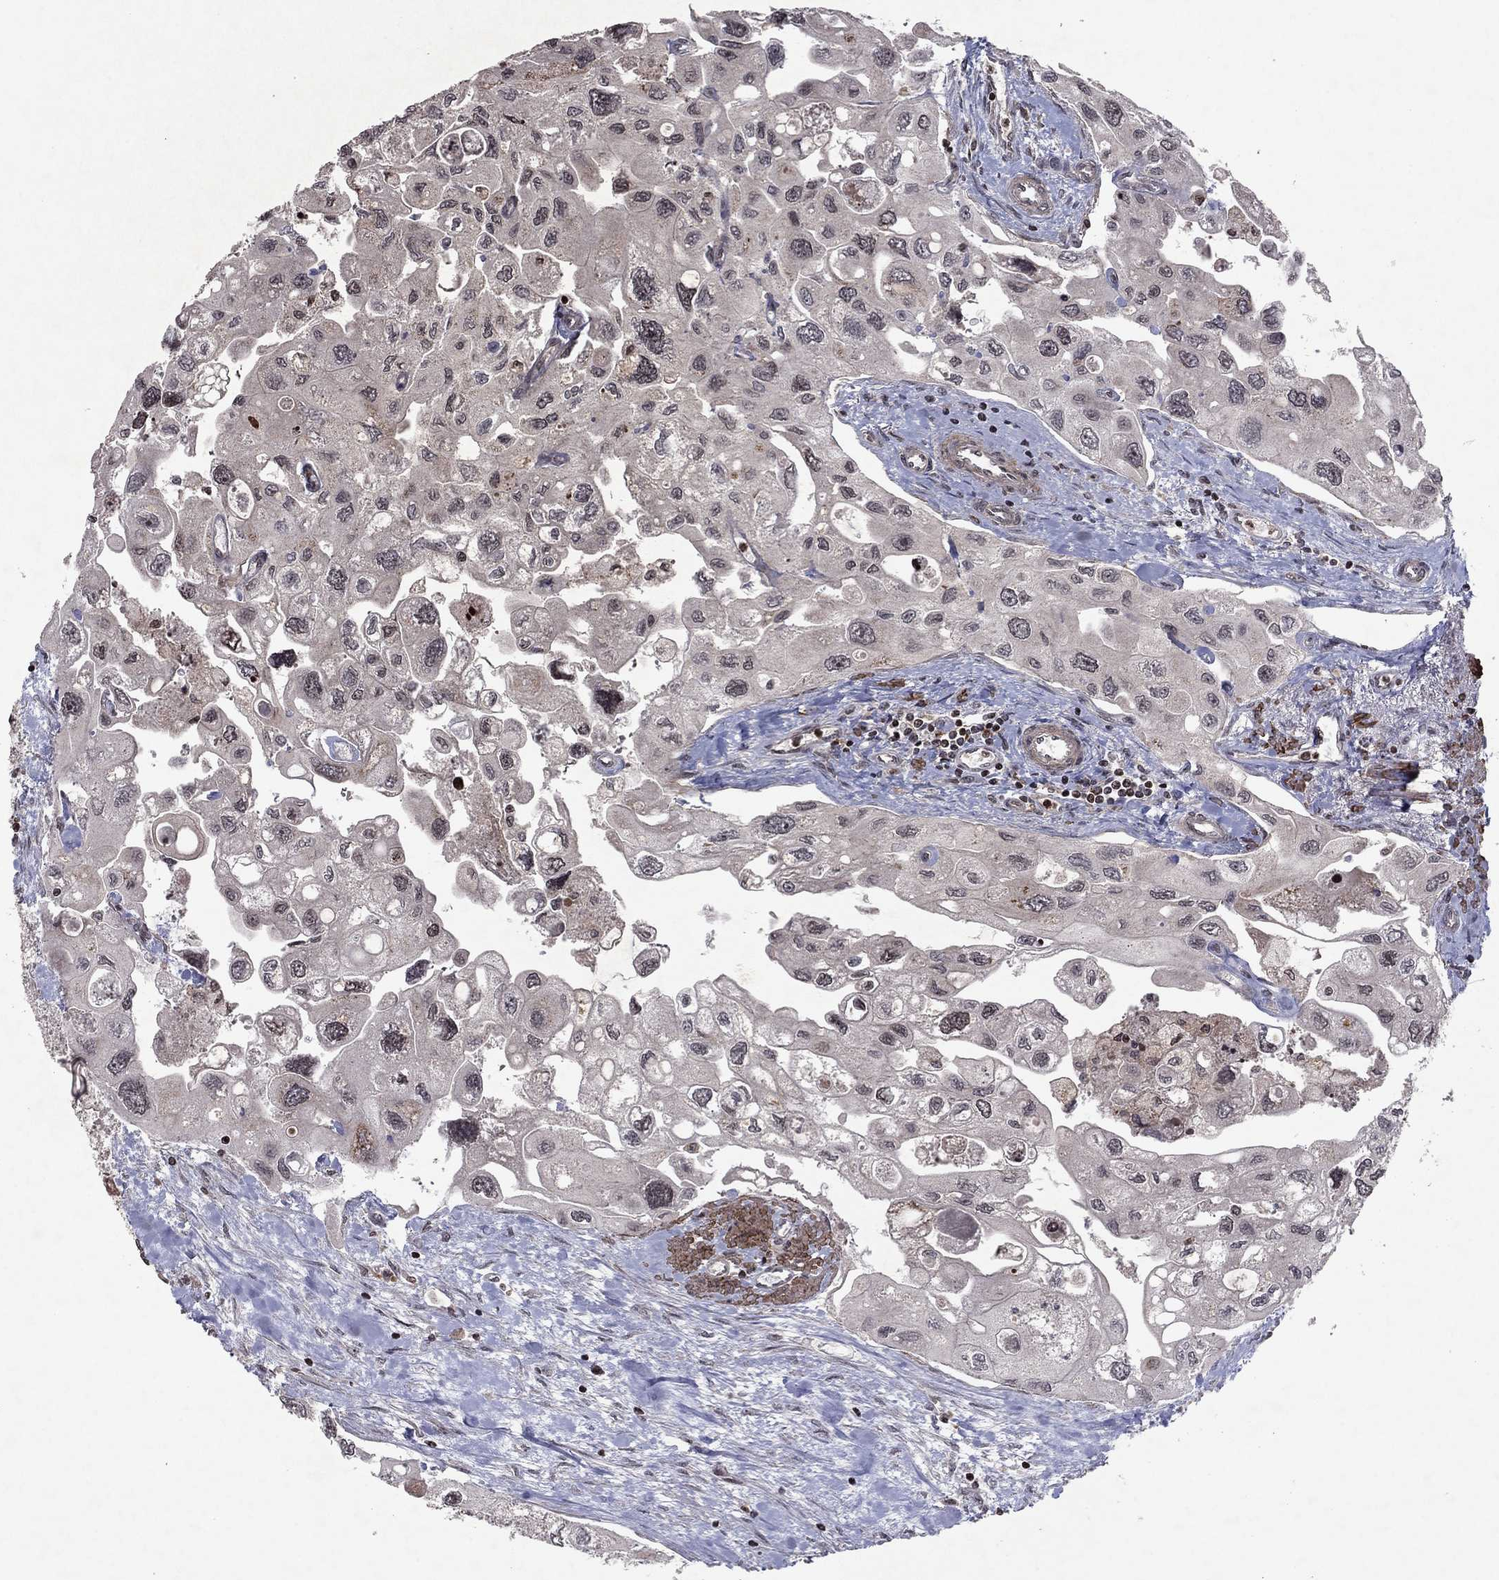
{"staining": {"intensity": "negative", "quantity": "none", "location": "none"}, "tissue": "urothelial cancer", "cell_type": "Tumor cells", "image_type": "cancer", "snomed": [{"axis": "morphology", "description": "Urothelial carcinoma, High grade"}, {"axis": "topography", "description": "Urinary bladder"}], "caption": "This is an immunohistochemistry image of urothelial cancer. There is no expression in tumor cells.", "gene": "SORBS1", "patient": {"sex": "male", "age": 59}}